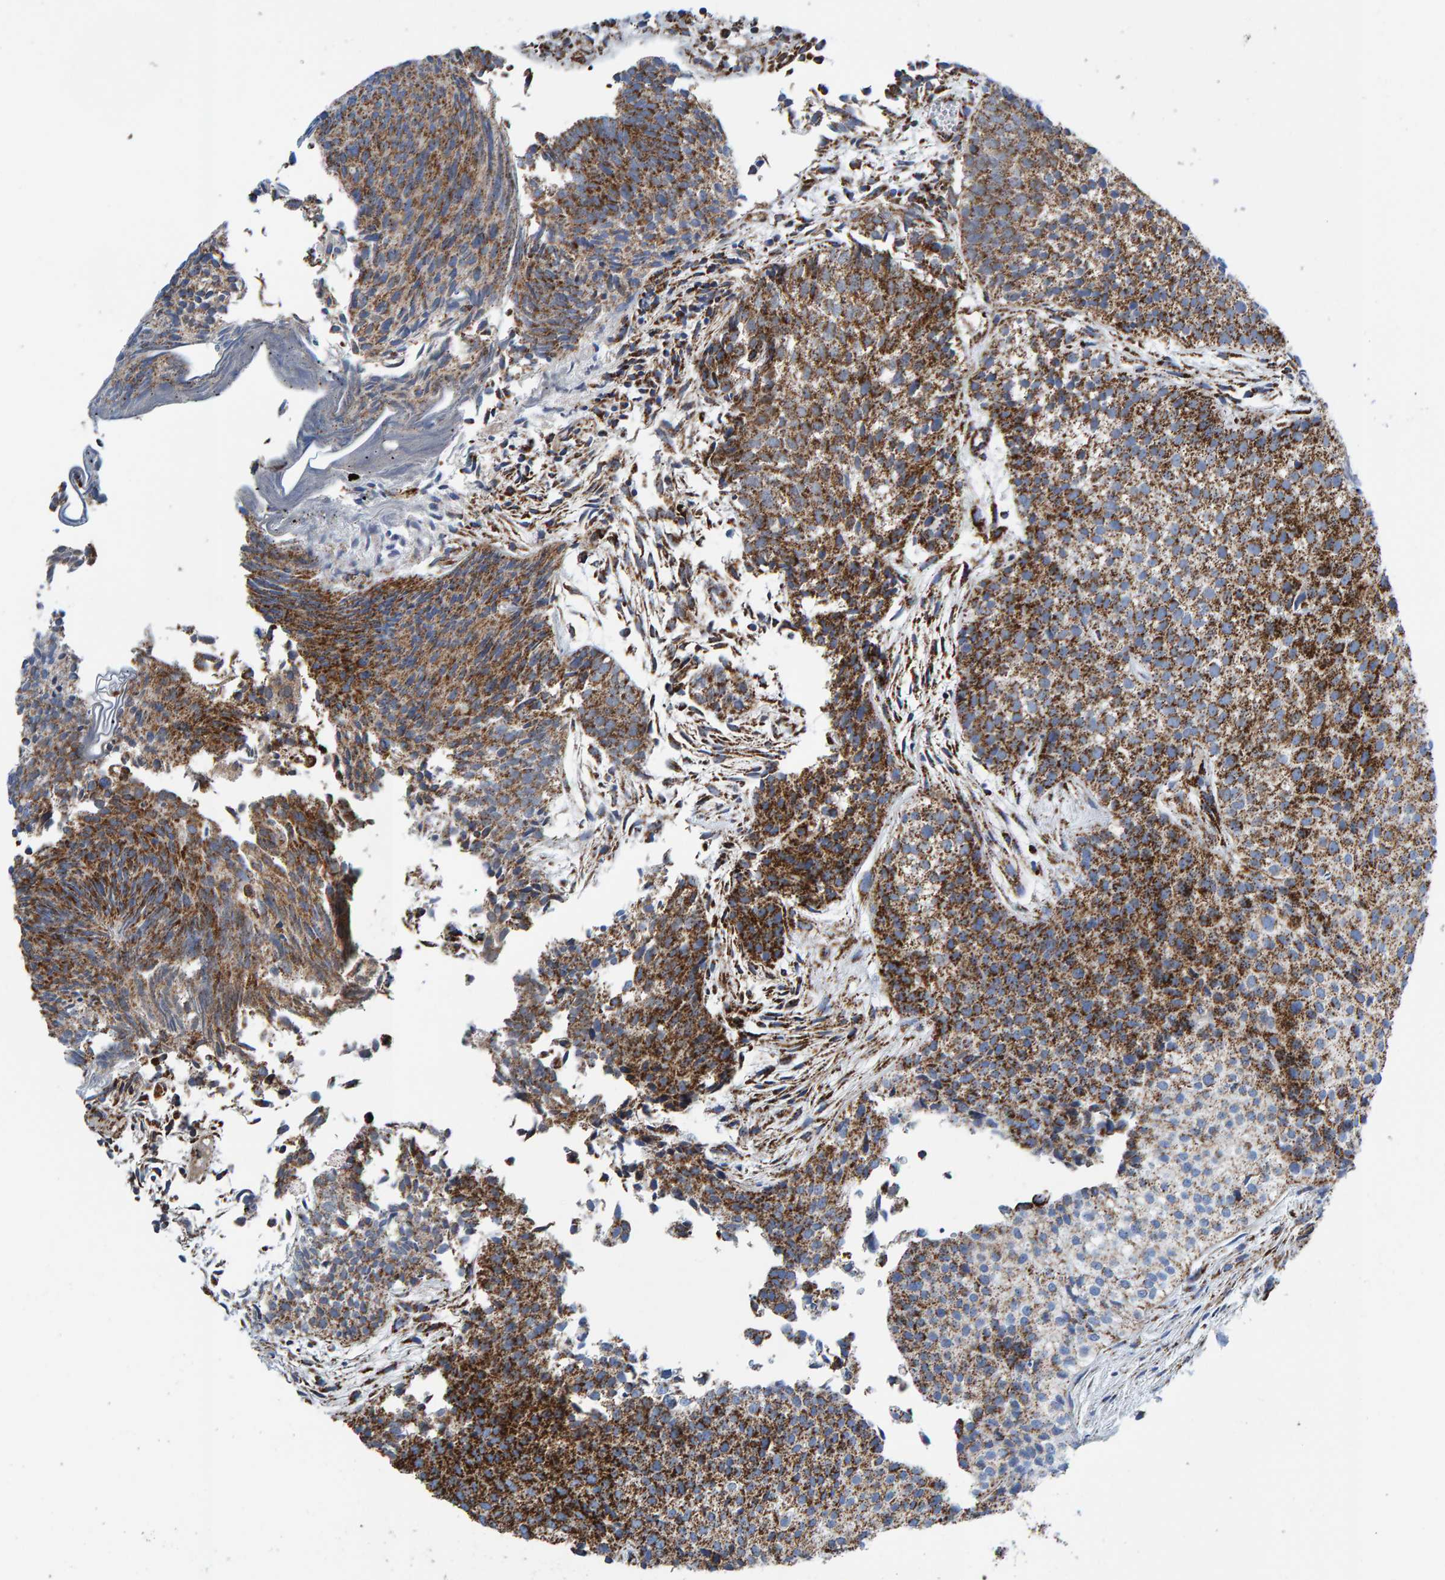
{"staining": {"intensity": "strong", "quantity": ">75%", "location": "cytoplasmic/membranous"}, "tissue": "urothelial cancer", "cell_type": "Tumor cells", "image_type": "cancer", "snomed": [{"axis": "morphology", "description": "Urothelial carcinoma, Low grade"}, {"axis": "topography", "description": "Urinary bladder"}], "caption": "A micrograph of human urothelial cancer stained for a protein shows strong cytoplasmic/membranous brown staining in tumor cells.", "gene": "ENSG00000262660", "patient": {"sex": "male", "age": 86}}